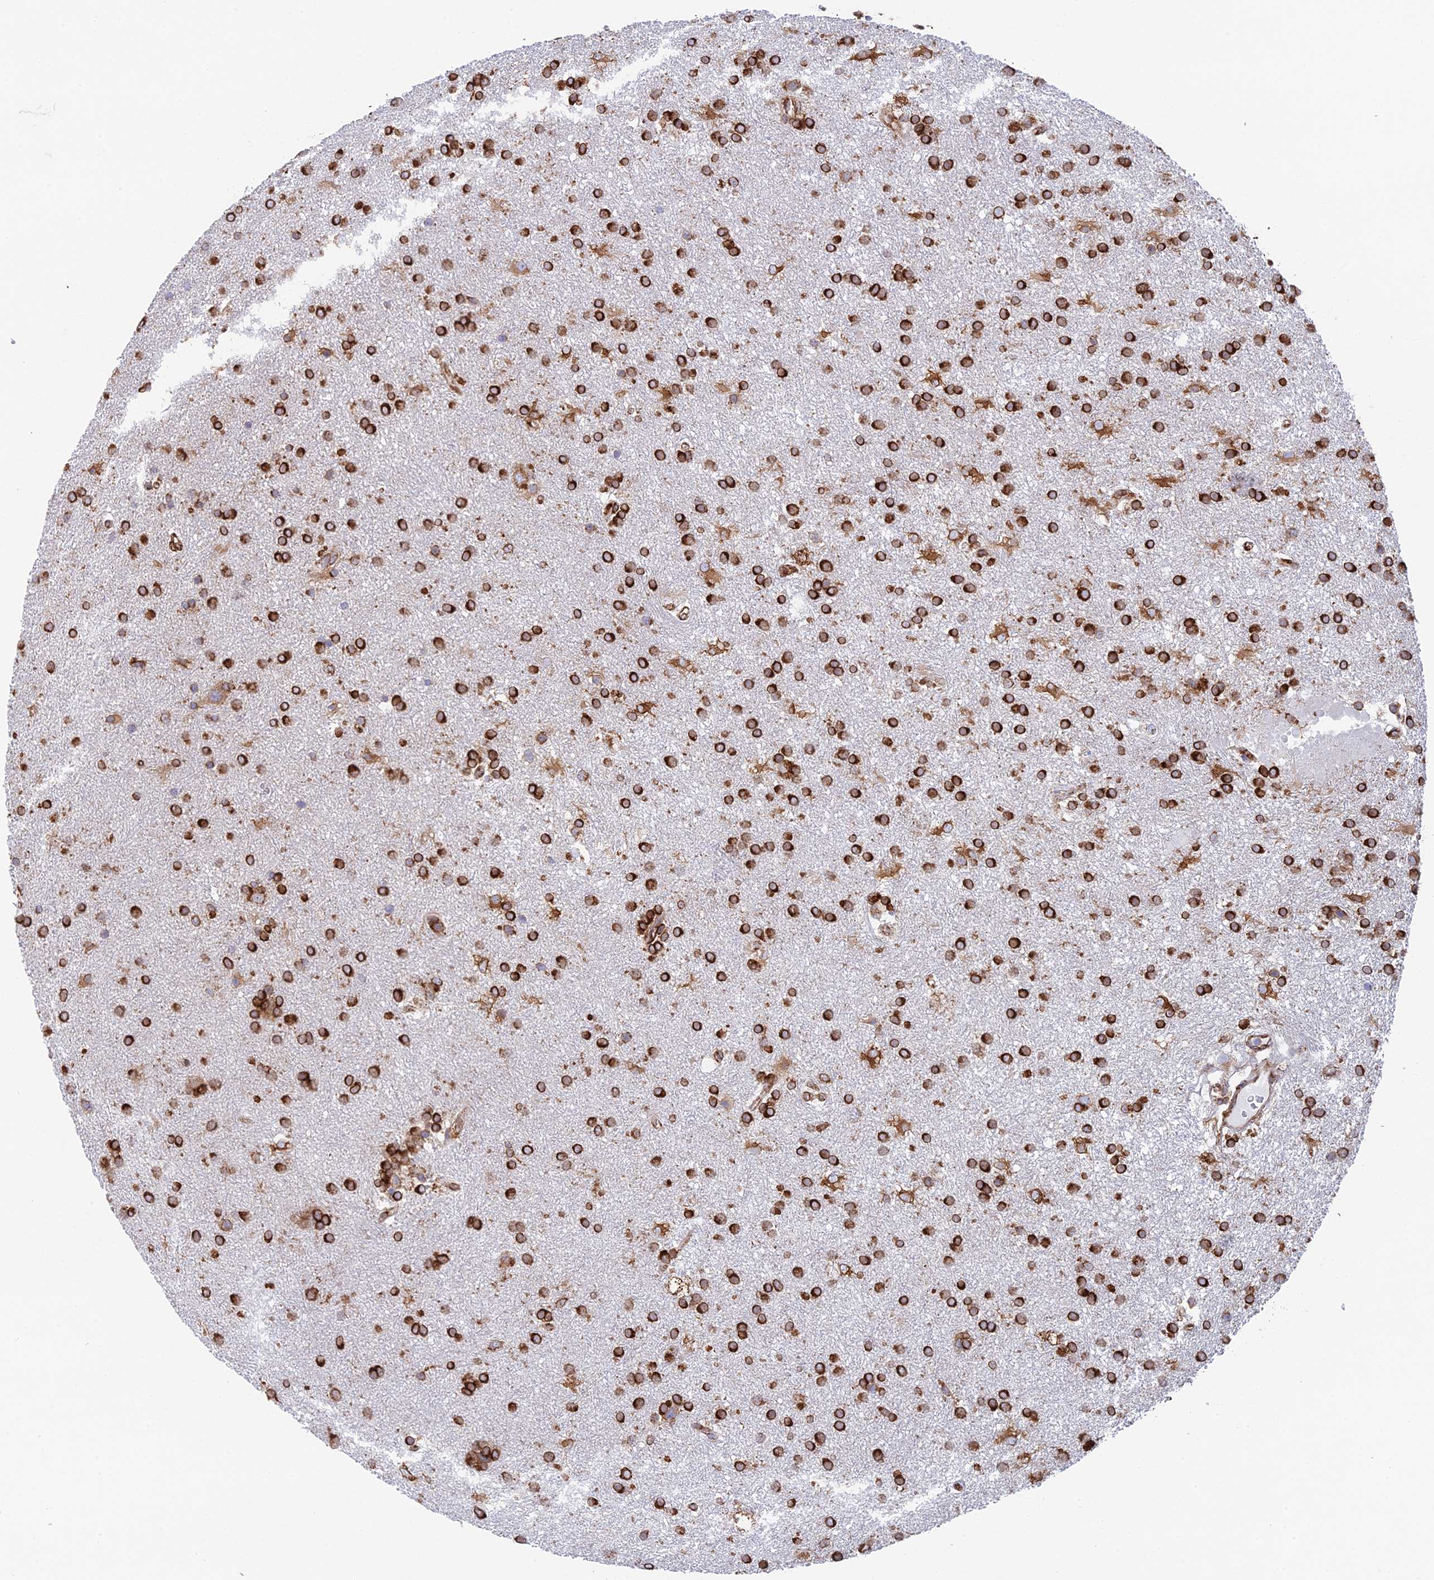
{"staining": {"intensity": "strong", "quantity": ">75%", "location": "cytoplasmic/membranous"}, "tissue": "glioma", "cell_type": "Tumor cells", "image_type": "cancer", "snomed": [{"axis": "morphology", "description": "Glioma, malignant, Low grade"}, {"axis": "topography", "description": "Brain"}], "caption": "A micrograph of human glioma stained for a protein shows strong cytoplasmic/membranous brown staining in tumor cells. (IHC, brightfield microscopy, high magnification).", "gene": "CCDC69", "patient": {"sex": "male", "age": 66}}